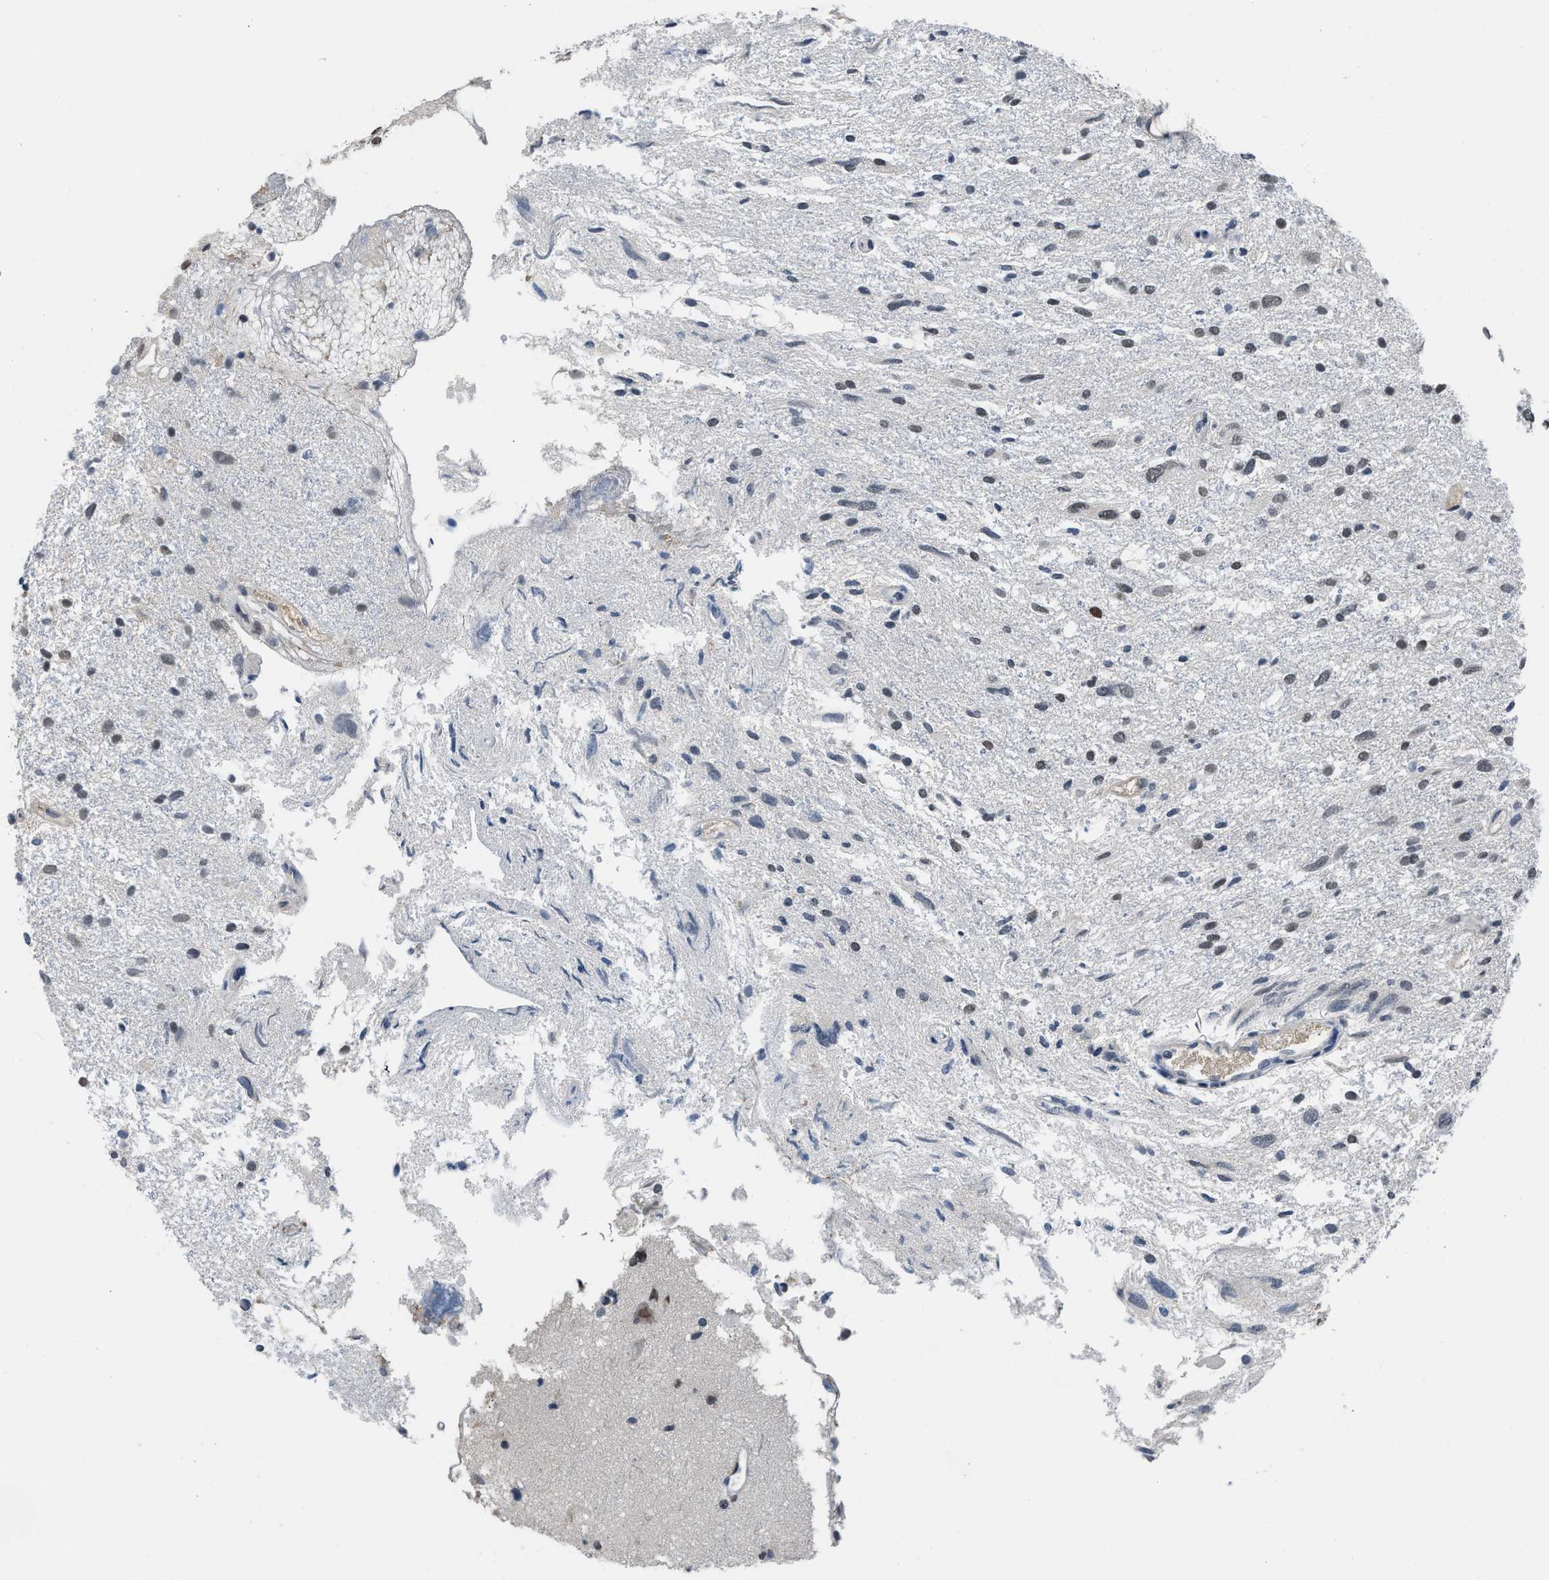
{"staining": {"intensity": "moderate", "quantity": "25%-75%", "location": "nuclear"}, "tissue": "glioma", "cell_type": "Tumor cells", "image_type": "cancer", "snomed": [{"axis": "morphology", "description": "Glioma, malignant, High grade"}, {"axis": "topography", "description": "Brain"}], "caption": "This micrograph reveals IHC staining of glioma, with medium moderate nuclear positivity in about 25%-75% of tumor cells.", "gene": "TERF2IP", "patient": {"sex": "female", "age": 59}}